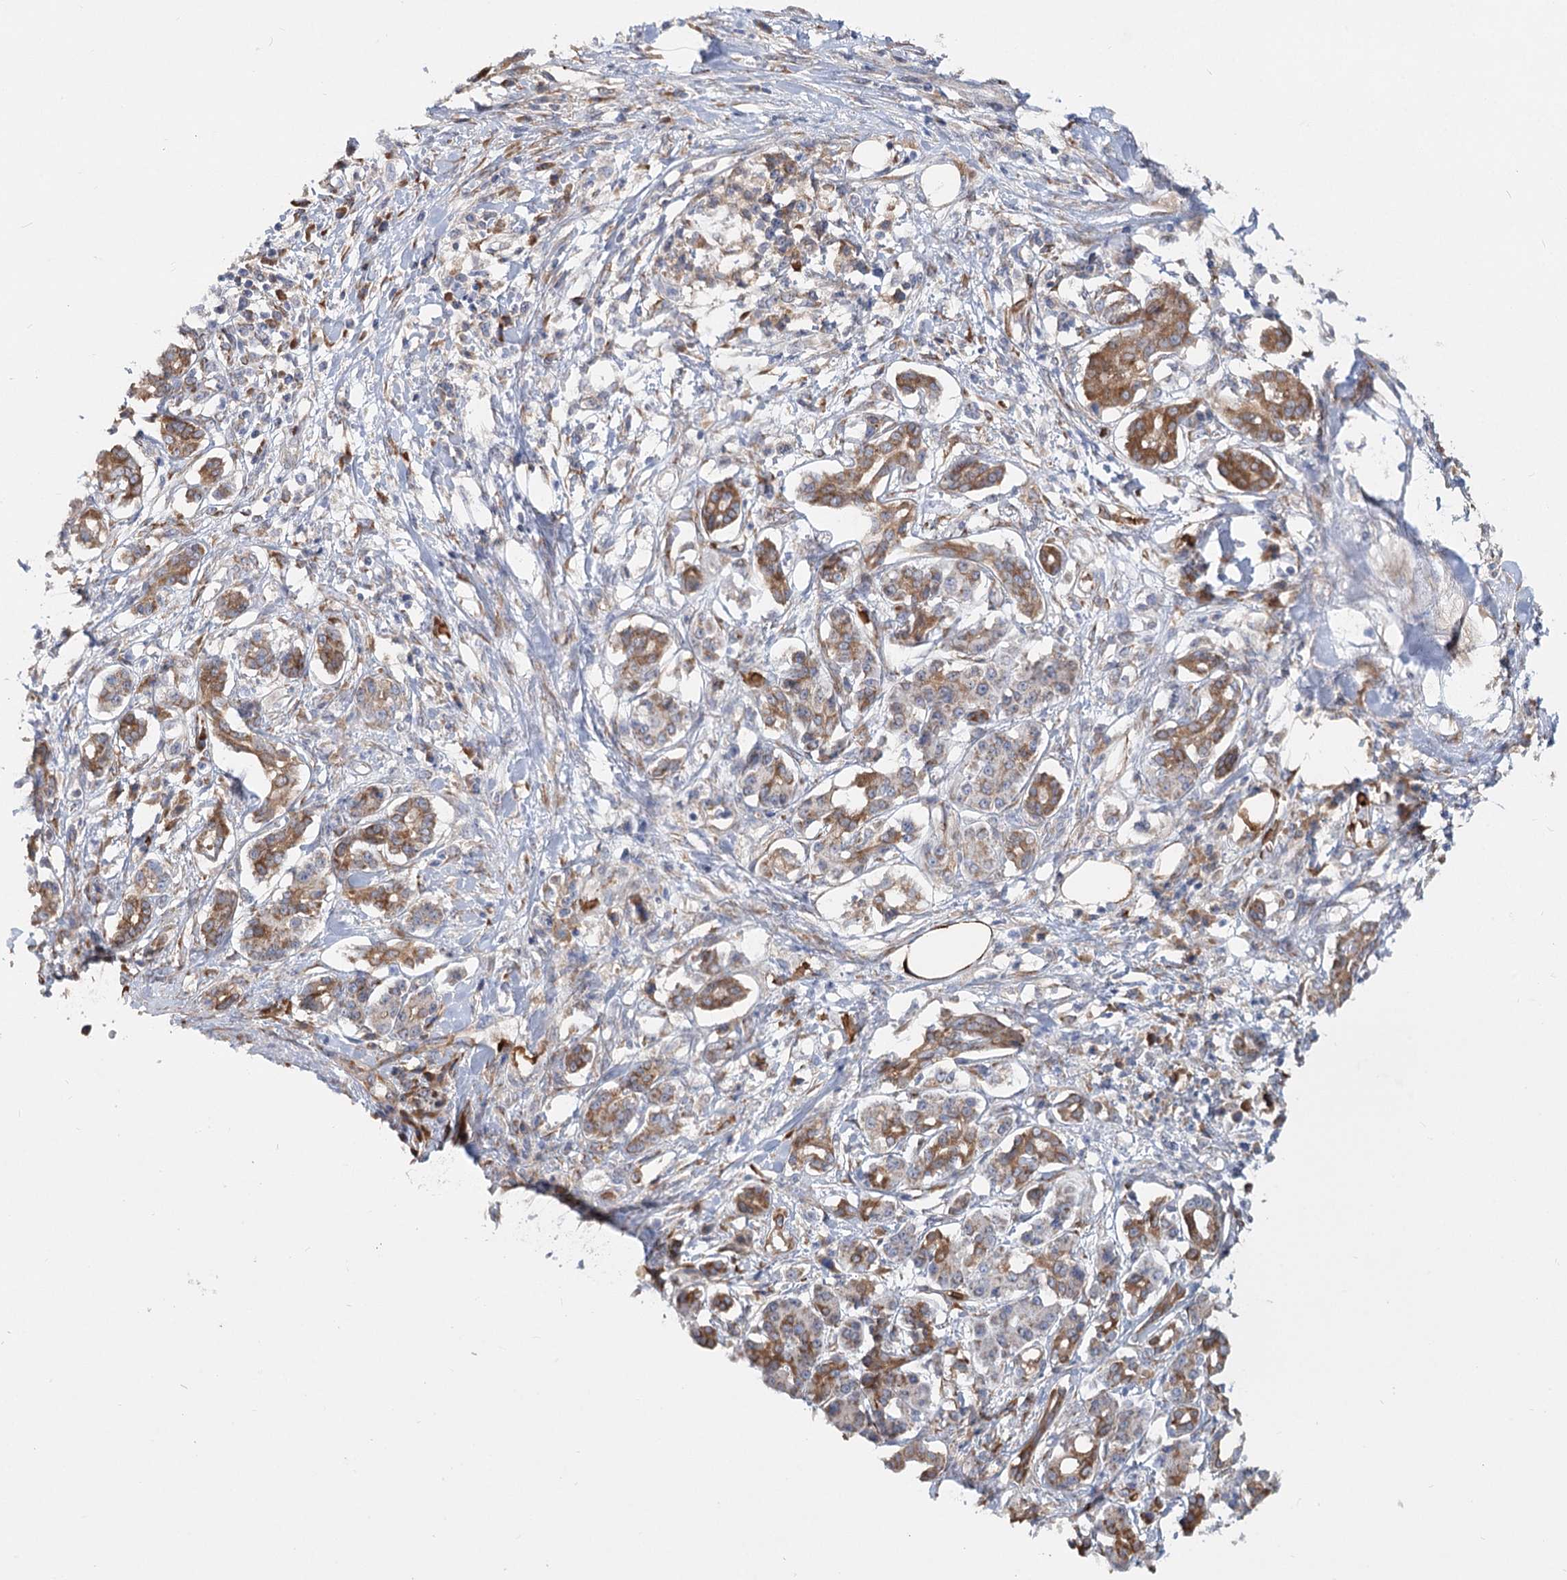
{"staining": {"intensity": "moderate", "quantity": ">75%", "location": "cytoplasmic/membranous"}, "tissue": "pancreatic cancer", "cell_type": "Tumor cells", "image_type": "cancer", "snomed": [{"axis": "morphology", "description": "Adenocarcinoma, NOS"}, {"axis": "topography", "description": "Pancreas"}], "caption": "Human adenocarcinoma (pancreatic) stained for a protein (brown) shows moderate cytoplasmic/membranous positive positivity in approximately >75% of tumor cells.", "gene": "CIB4", "patient": {"sex": "female", "age": 56}}